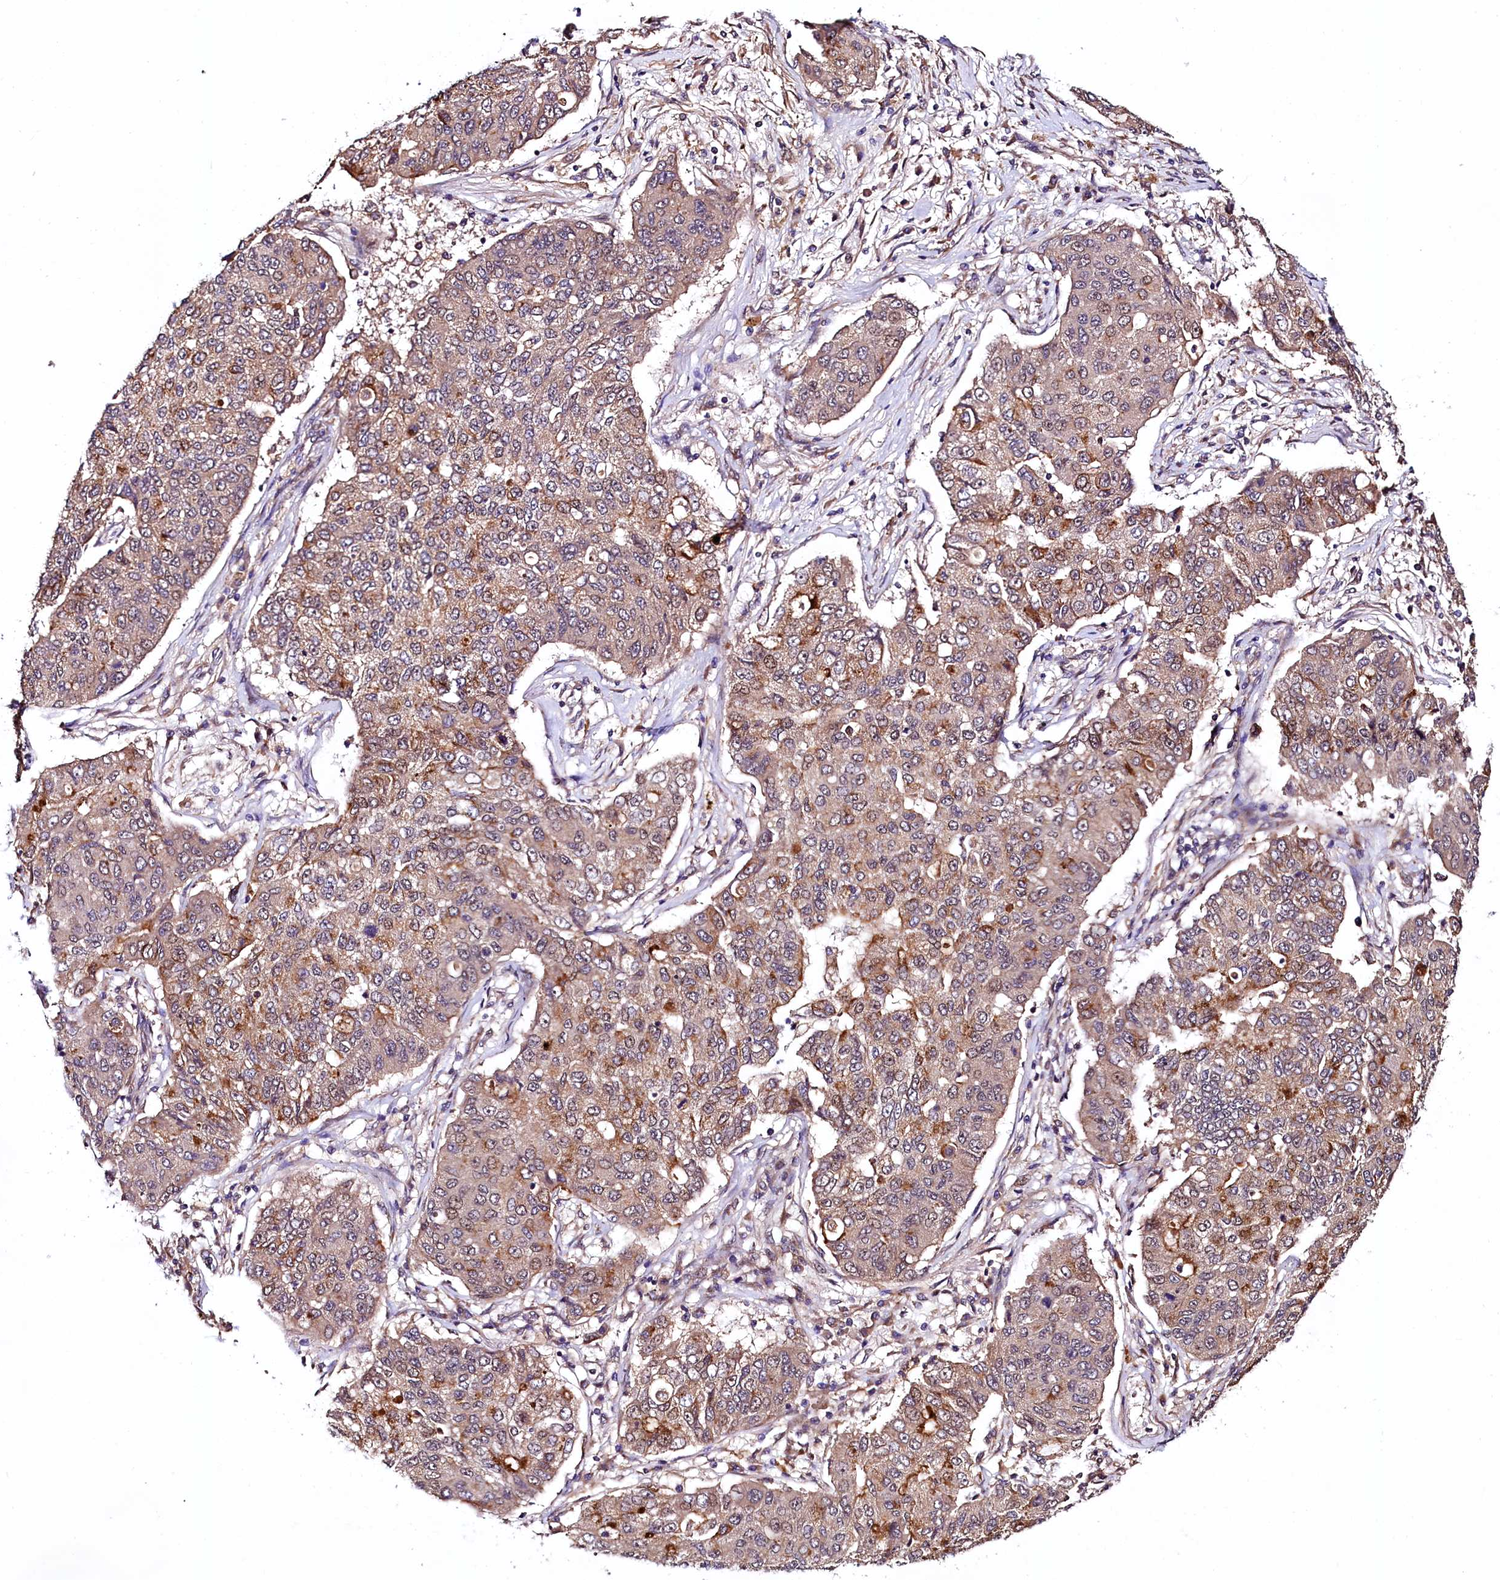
{"staining": {"intensity": "moderate", "quantity": "25%-75%", "location": "cytoplasmic/membranous"}, "tissue": "lung cancer", "cell_type": "Tumor cells", "image_type": "cancer", "snomed": [{"axis": "morphology", "description": "Squamous cell carcinoma, NOS"}, {"axis": "topography", "description": "Lung"}], "caption": "DAB immunohistochemical staining of lung squamous cell carcinoma shows moderate cytoplasmic/membranous protein expression in approximately 25%-75% of tumor cells.", "gene": "VPS35", "patient": {"sex": "male", "age": 74}}